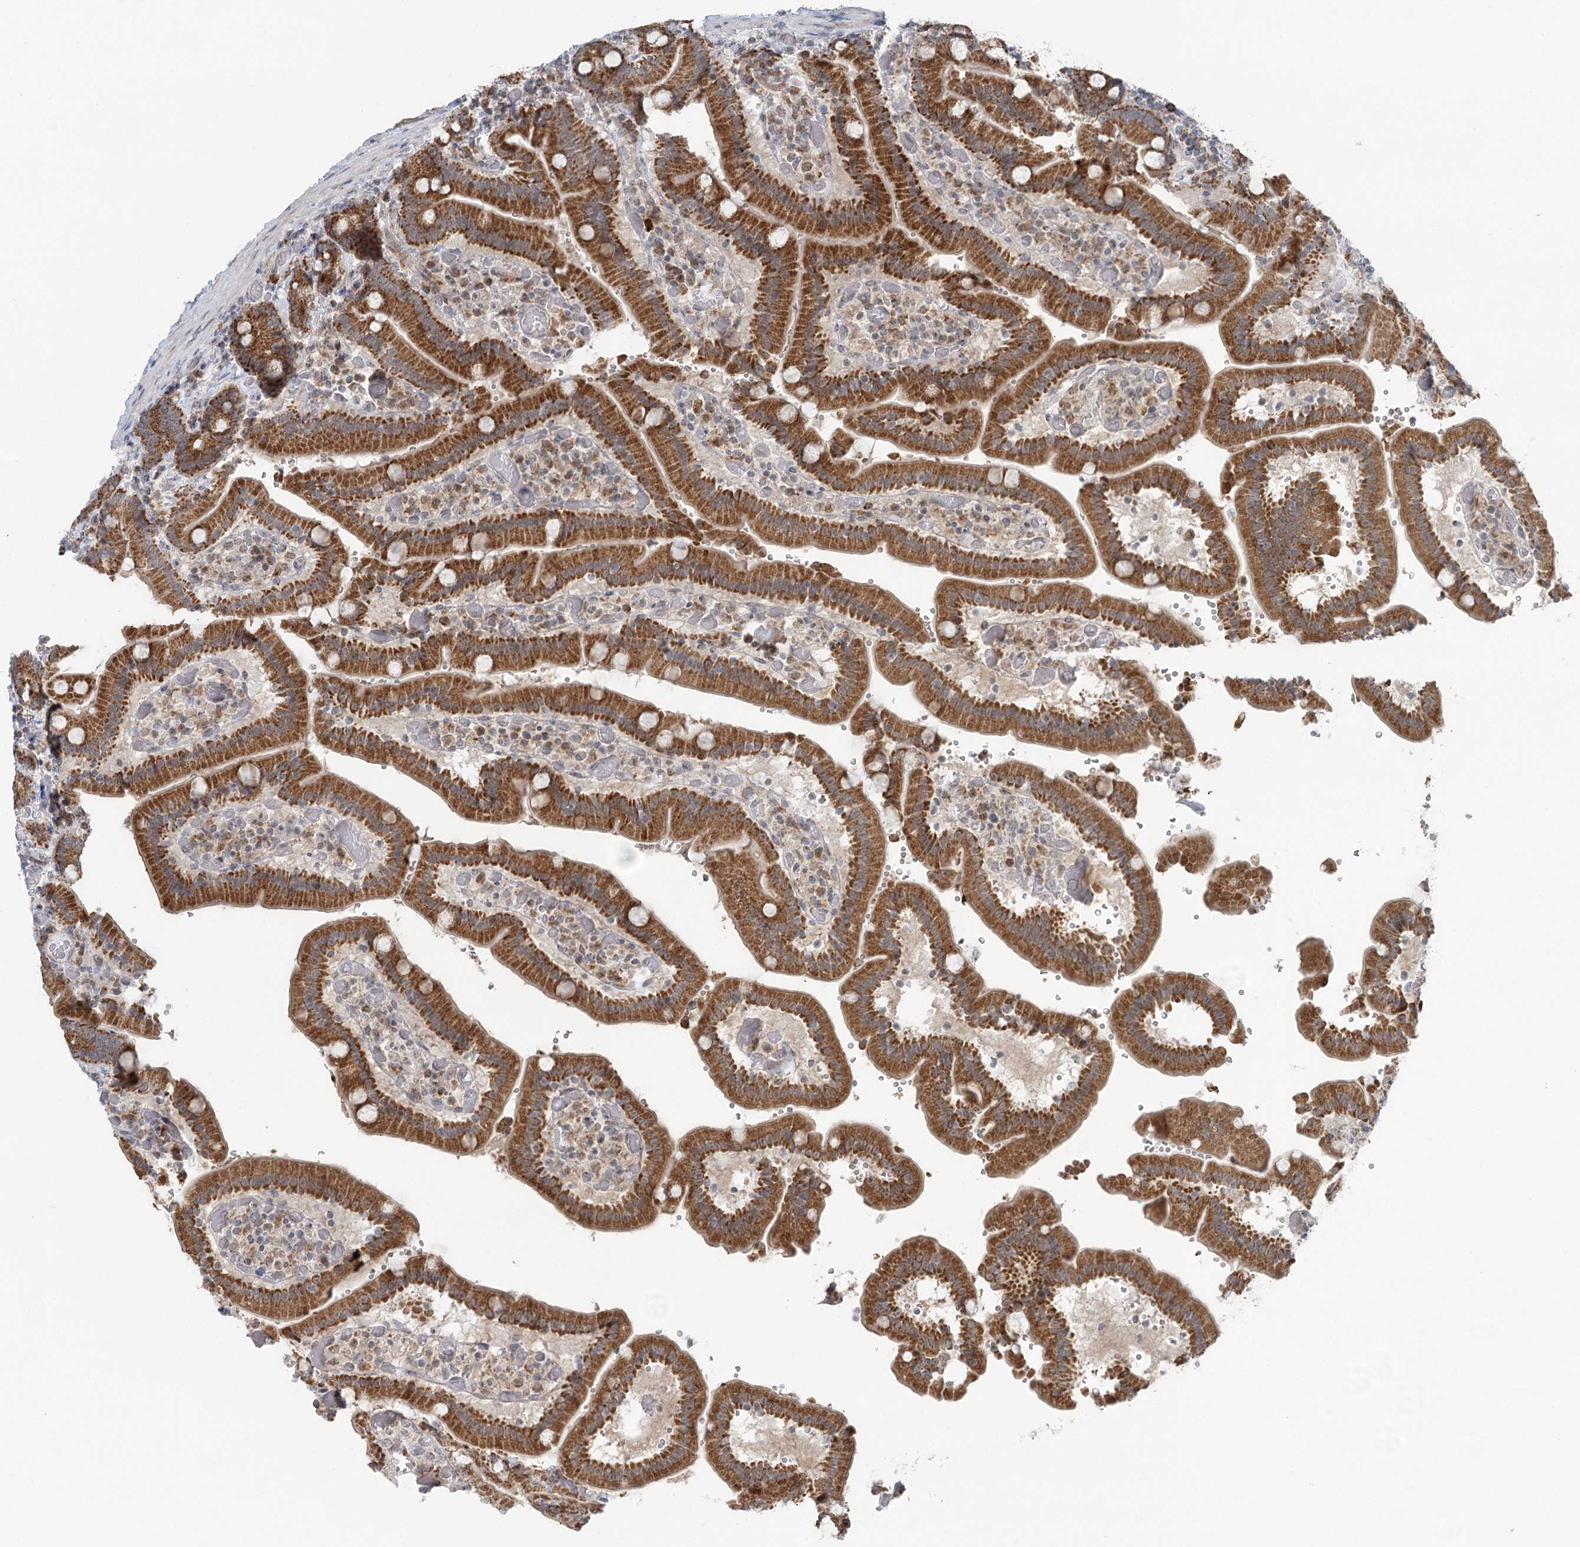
{"staining": {"intensity": "strong", "quantity": ">75%", "location": "cytoplasmic/membranous"}, "tissue": "duodenum", "cell_type": "Glandular cells", "image_type": "normal", "snomed": [{"axis": "morphology", "description": "Normal tissue, NOS"}, {"axis": "topography", "description": "Duodenum"}], "caption": "Duodenum stained with immunohistochemistry (IHC) reveals strong cytoplasmic/membranous expression in approximately >75% of glandular cells.", "gene": "RNF150", "patient": {"sex": "female", "age": 62}}